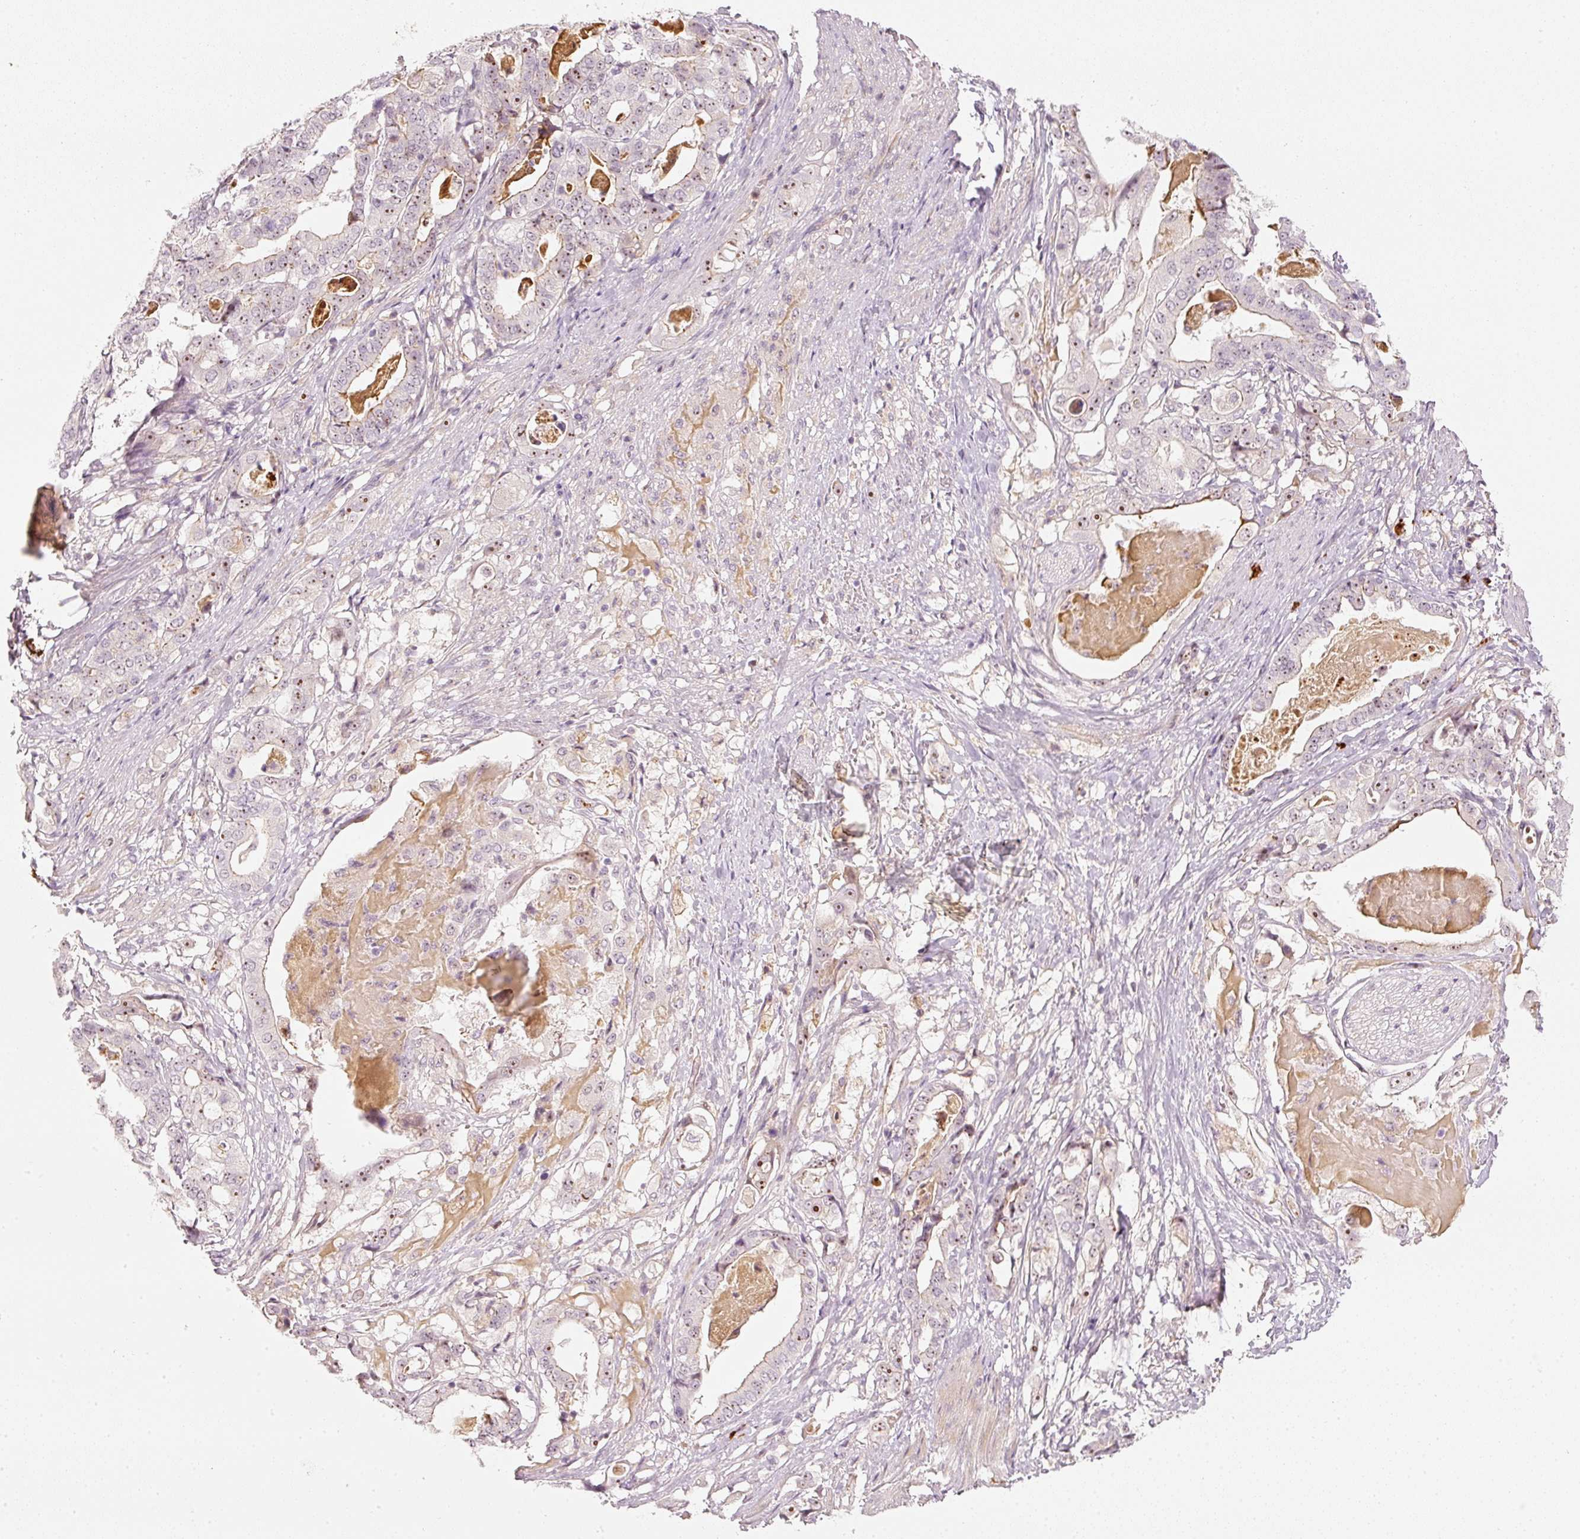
{"staining": {"intensity": "weak", "quantity": "25%-75%", "location": "nuclear"}, "tissue": "stomach cancer", "cell_type": "Tumor cells", "image_type": "cancer", "snomed": [{"axis": "morphology", "description": "Adenocarcinoma, NOS"}, {"axis": "topography", "description": "Stomach"}], "caption": "IHC of stomach cancer (adenocarcinoma) reveals low levels of weak nuclear positivity in about 25%-75% of tumor cells.", "gene": "VCAM1", "patient": {"sex": "male", "age": 48}}